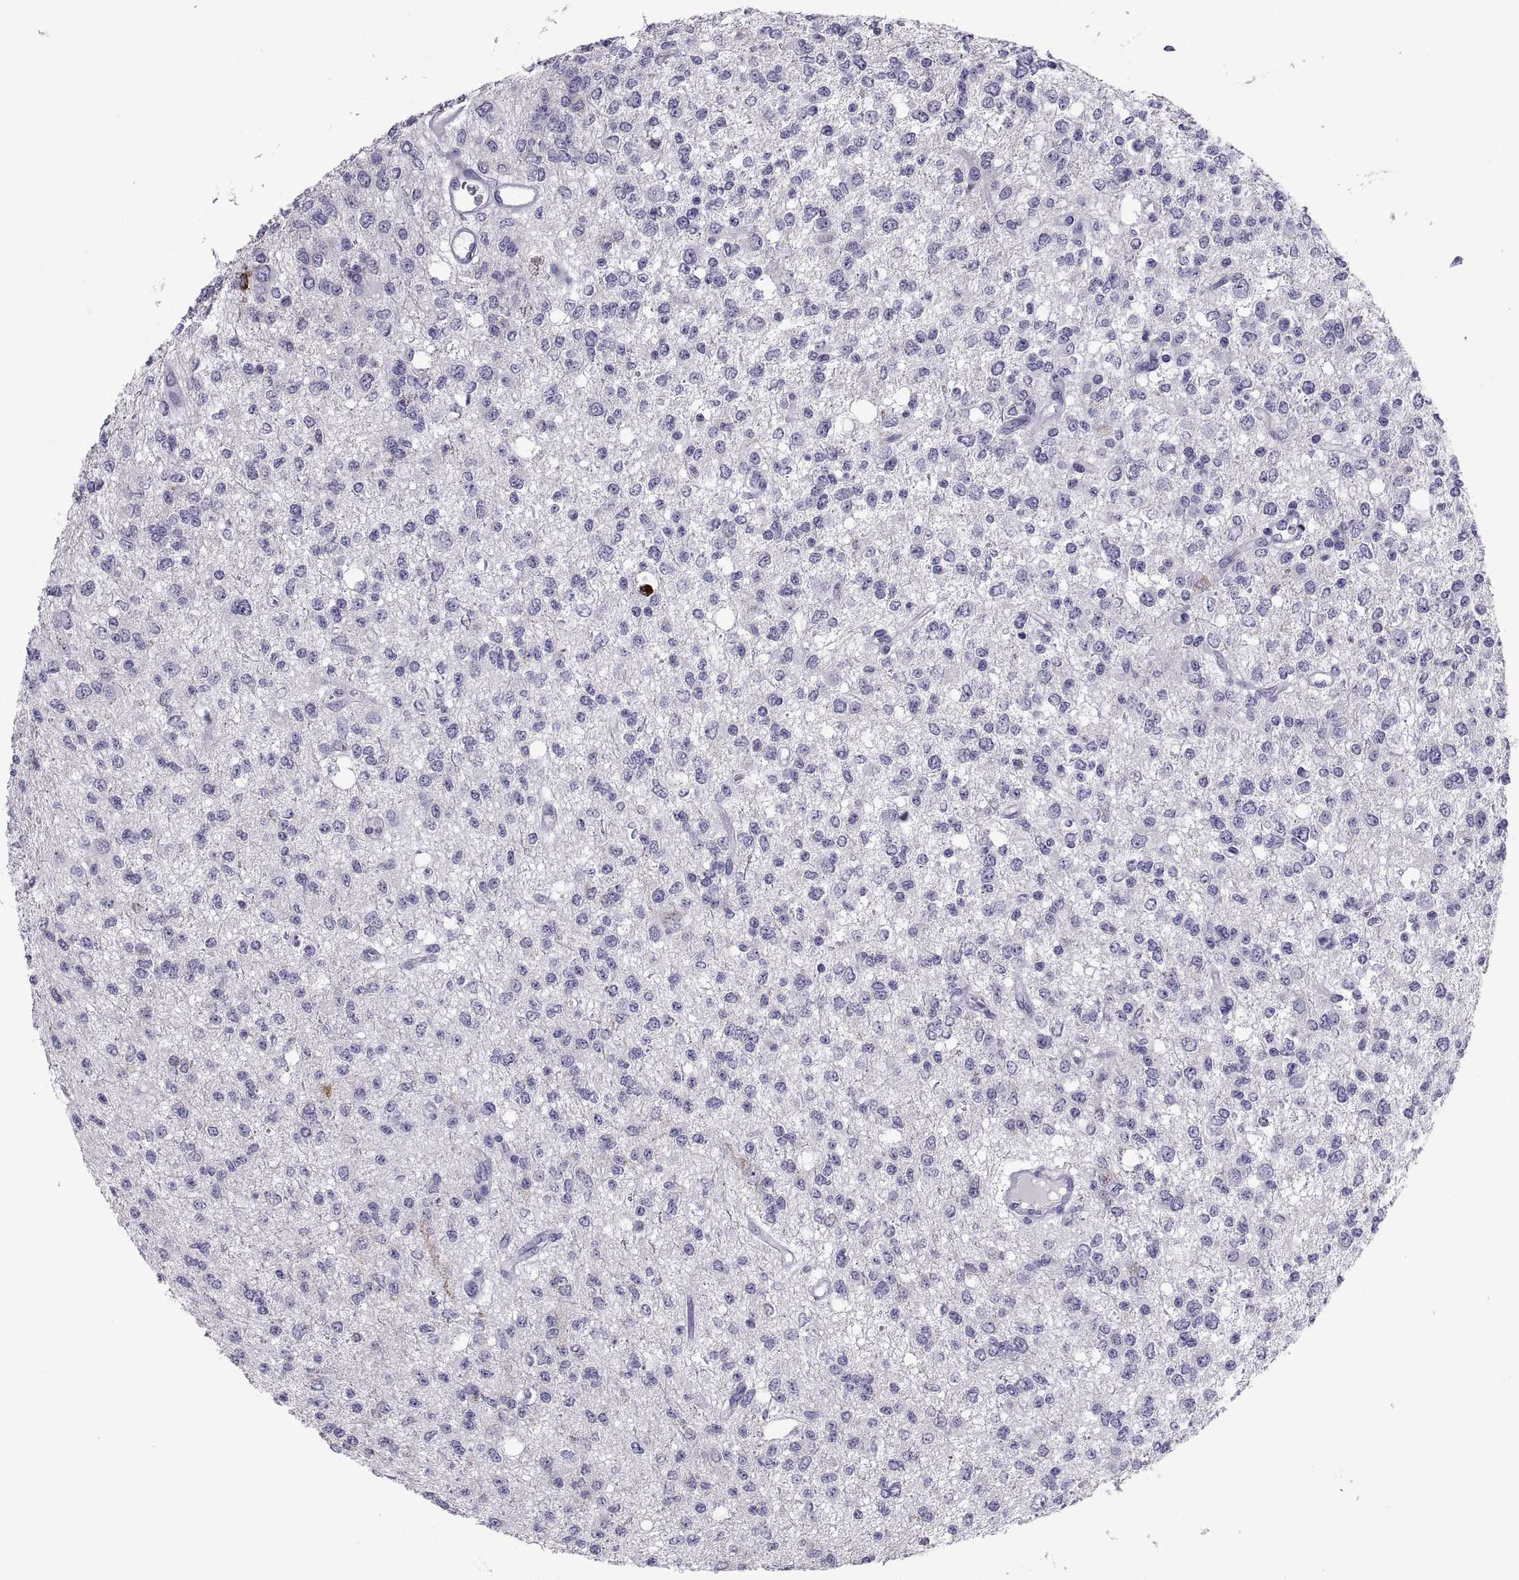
{"staining": {"intensity": "negative", "quantity": "none", "location": "none"}, "tissue": "glioma", "cell_type": "Tumor cells", "image_type": "cancer", "snomed": [{"axis": "morphology", "description": "Glioma, malignant, Low grade"}, {"axis": "topography", "description": "Brain"}], "caption": "Image shows no protein expression in tumor cells of malignant low-grade glioma tissue.", "gene": "DEFB129", "patient": {"sex": "male", "age": 67}}